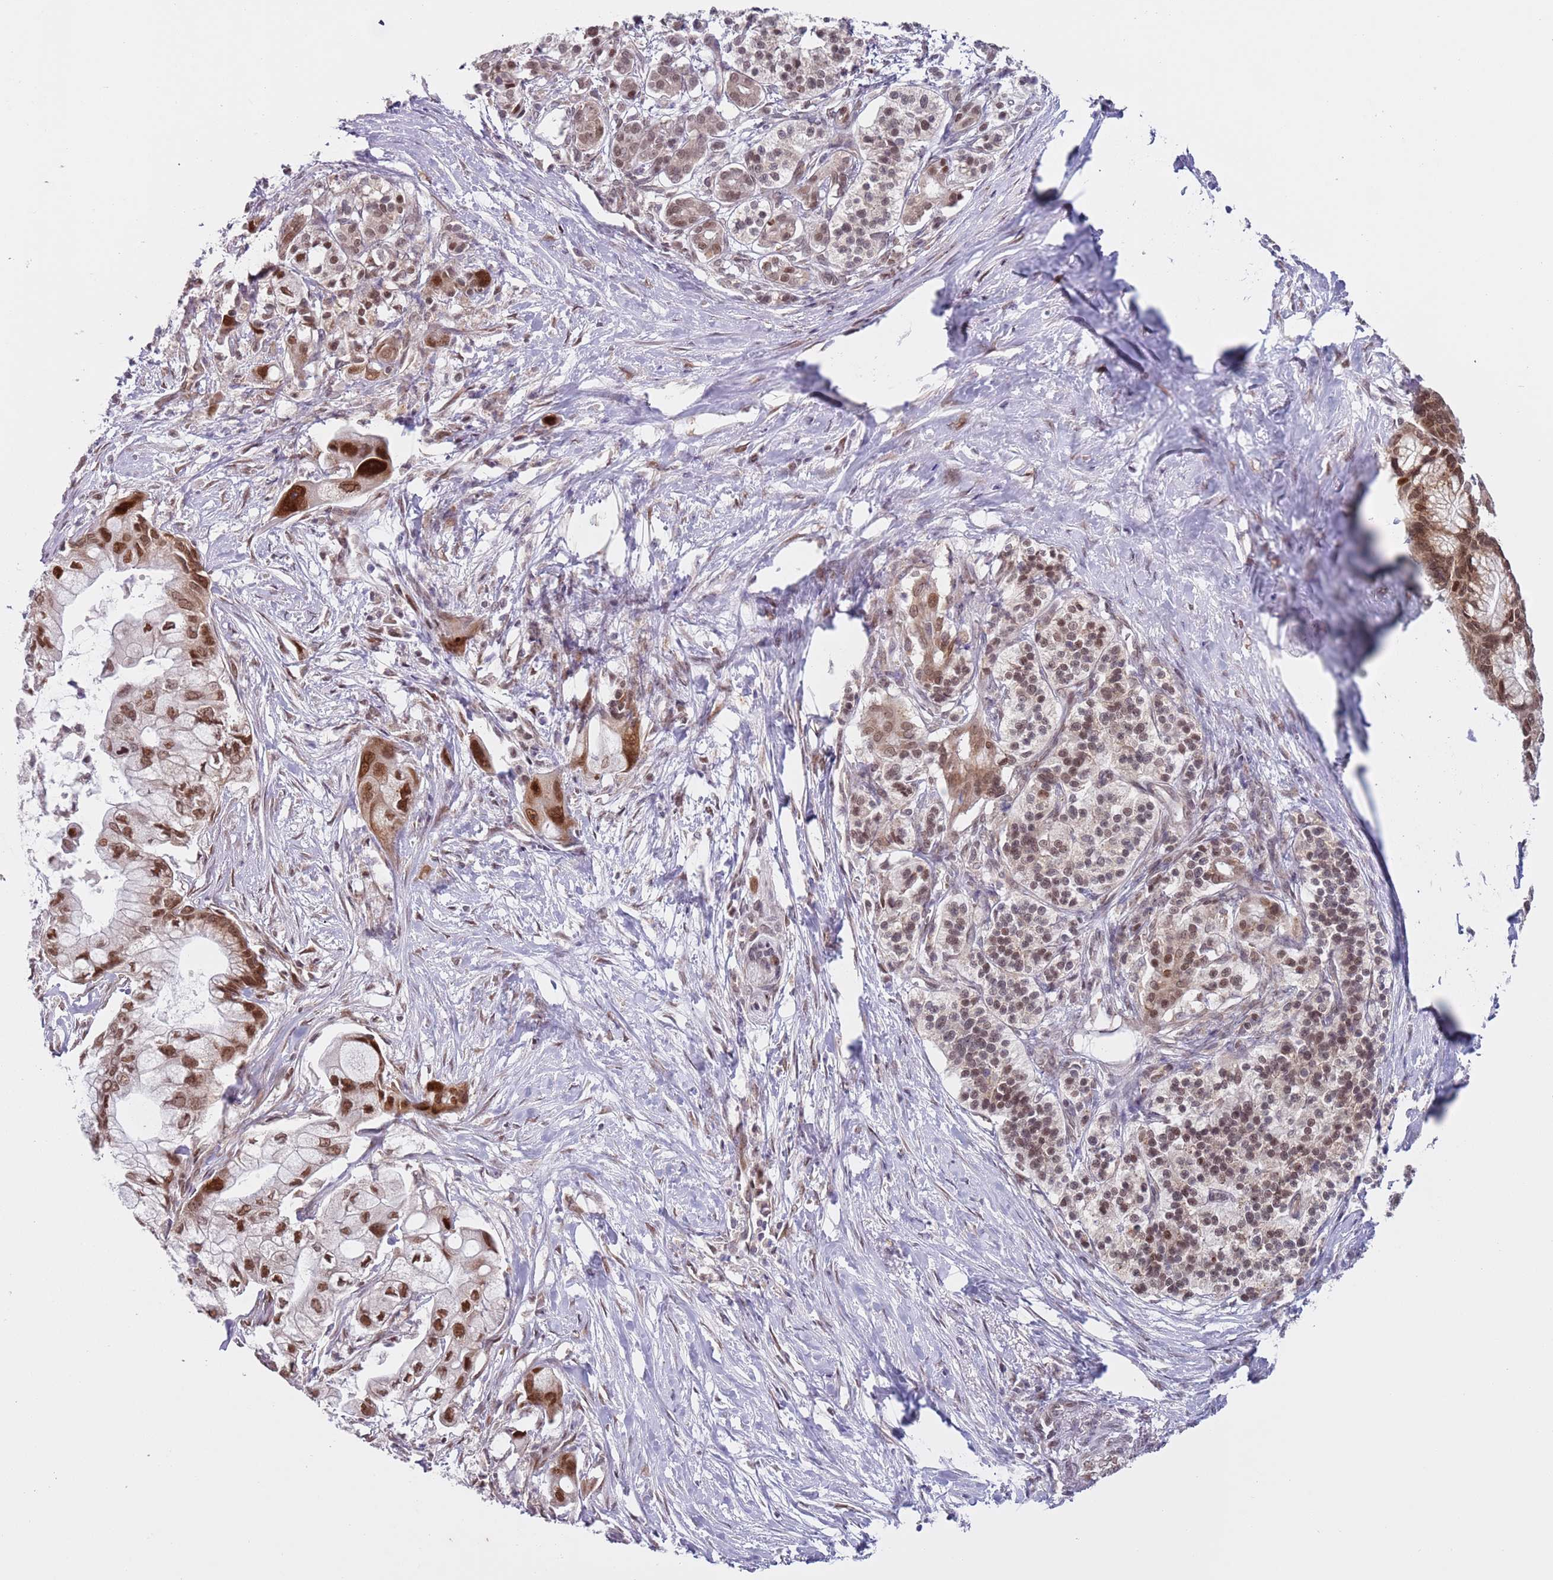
{"staining": {"intensity": "moderate", "quantity": ">75%", "location": "nuclear"}, "tissue": "pancreatic cancer", "cell_type": "Tumor cells", "image_type": "cancer", "snomed": [{"axis": "morphology", "description": "Adenocarcinoma, NOS"}, {"axis": "topography", "description": "Pancreas"}], "caption": "This is an image of IHC staining of adenocarcinoma (pancreatic), which shows moderate expression in the nuclear of tumor cells.", "gene": "SLC25A32", "patient": {"sex": "male", "age": 68}}